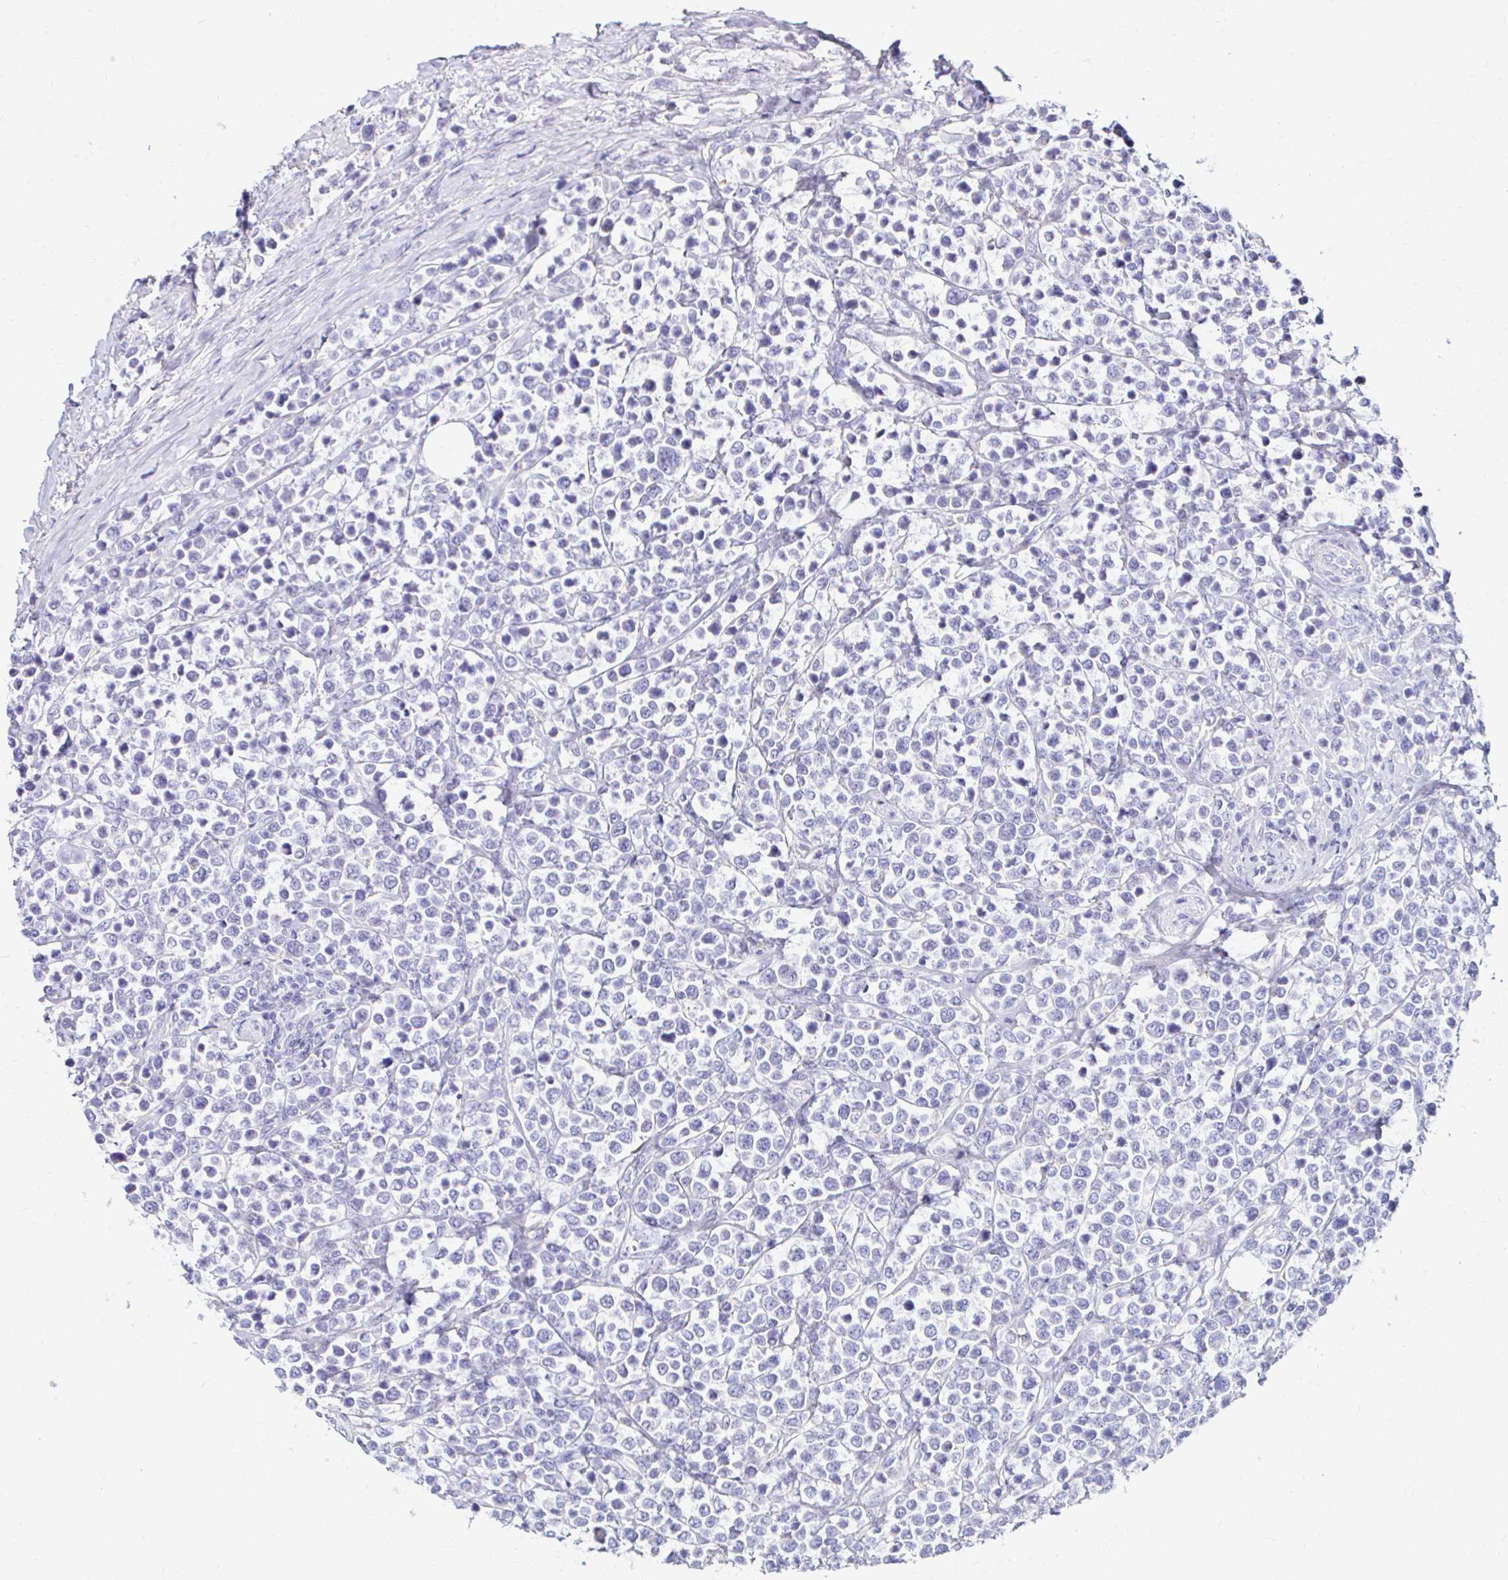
{"staining": {"intensity": "negative", "quantity": "none", "location": "none"}, "tissue": "lymphoma", "cell_type": "Tumor cells", "image_type": "cancer", "snomed": [{"axis": "morphology", "description": "Malignant lymphoma, non-Hodgkin's type, High grade"}, {"axis": "topography", "description": "Soft tissue"}], "caption": "The histopathology image displays no significant expression in tumor cells of lymphoma. (DAB immunohistochemistry (IHC) visualized using brightfield microscopy, high magnification).", "gene": "GALNS", "patient": {"sex": "female", "age": 56}}